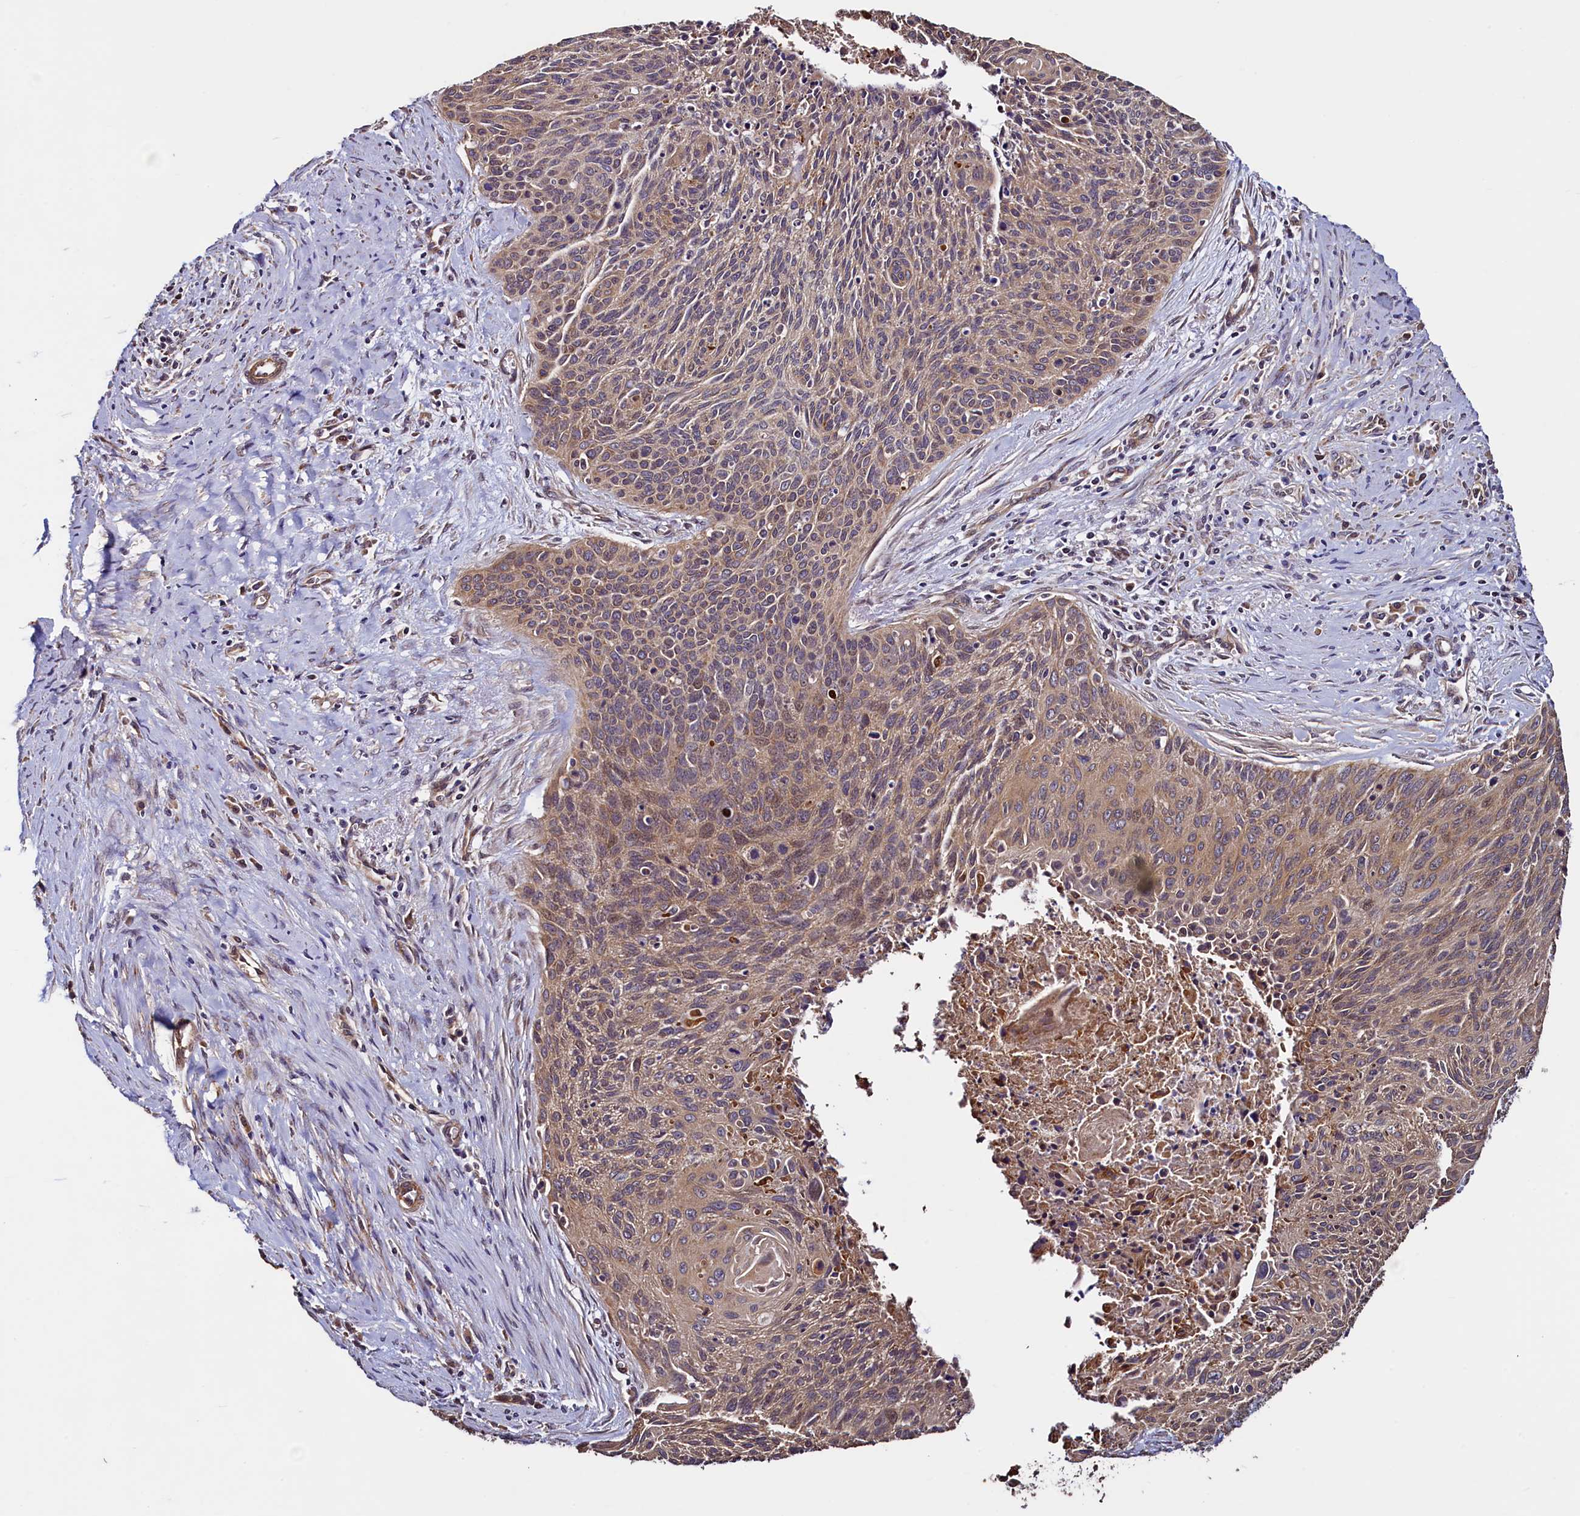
{"staining": {"intensity": "moderate", "quantity": ">75%", "location": "cytoplasmic/membranous"}, "tissue": "cervical cancer", "cell_type": "Tumor cells", "image_type": "cancer", "snomed": [{"axis": "morphology", "description": "Squamous cell carcinoma, NOS"}, {"axis": "topography", "description": "Cervix"}], "caption": "The photomicrograph reveals staining of cervical cancer, revealing moderate cytoplasmic/membranous protein staining (brown color) within tumor cells. The staining was performed using DAB, with brown indicating positive protein expression. Nuclei are stained blue with hematoxylin.", "gene": "RBFA", "patient": {"sex": "female", "age": 55}}